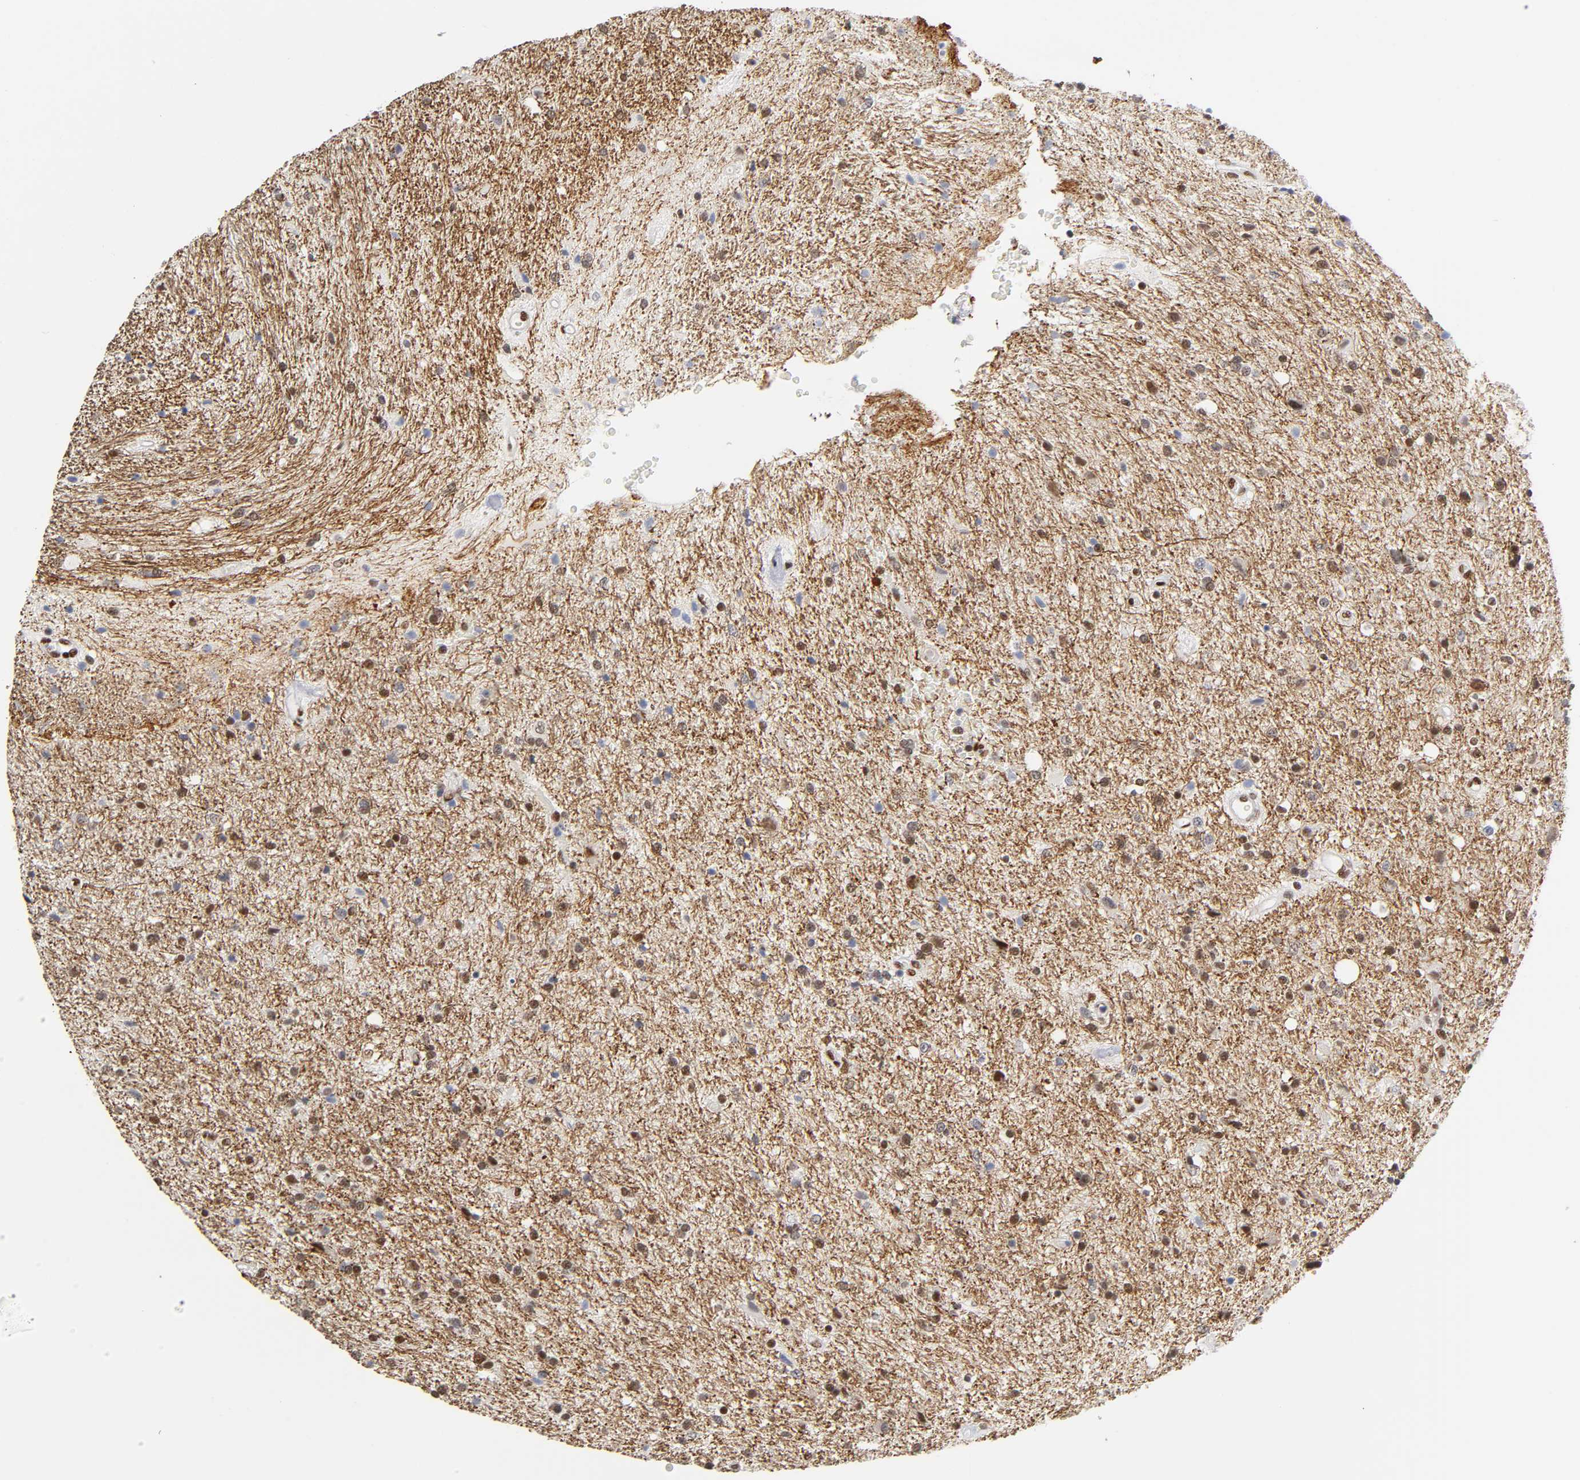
{"staining": {"intensity": "weak", "quantity": "25%-75%", "location": "nuclear"}, "tissue": "glioma", "cell_type": "Tumor cells", "image_type": "cancer", "snomed": [{"axis": "morphology", "description": "Normal tissue, NOS"}, {"axis": "morphology", "description": "Glioma, malignant, High grade"}, {"axis": "topography", "description": "Cerebral cortex"}], "caption": "Human malignant glioma (high-grade) stained for a protein (brown) displays weak nuclear positive staining in about 25%-75% of tumor cells.", "gene": "NR3C1", "patient": {"sex": "male", "age": 56}}